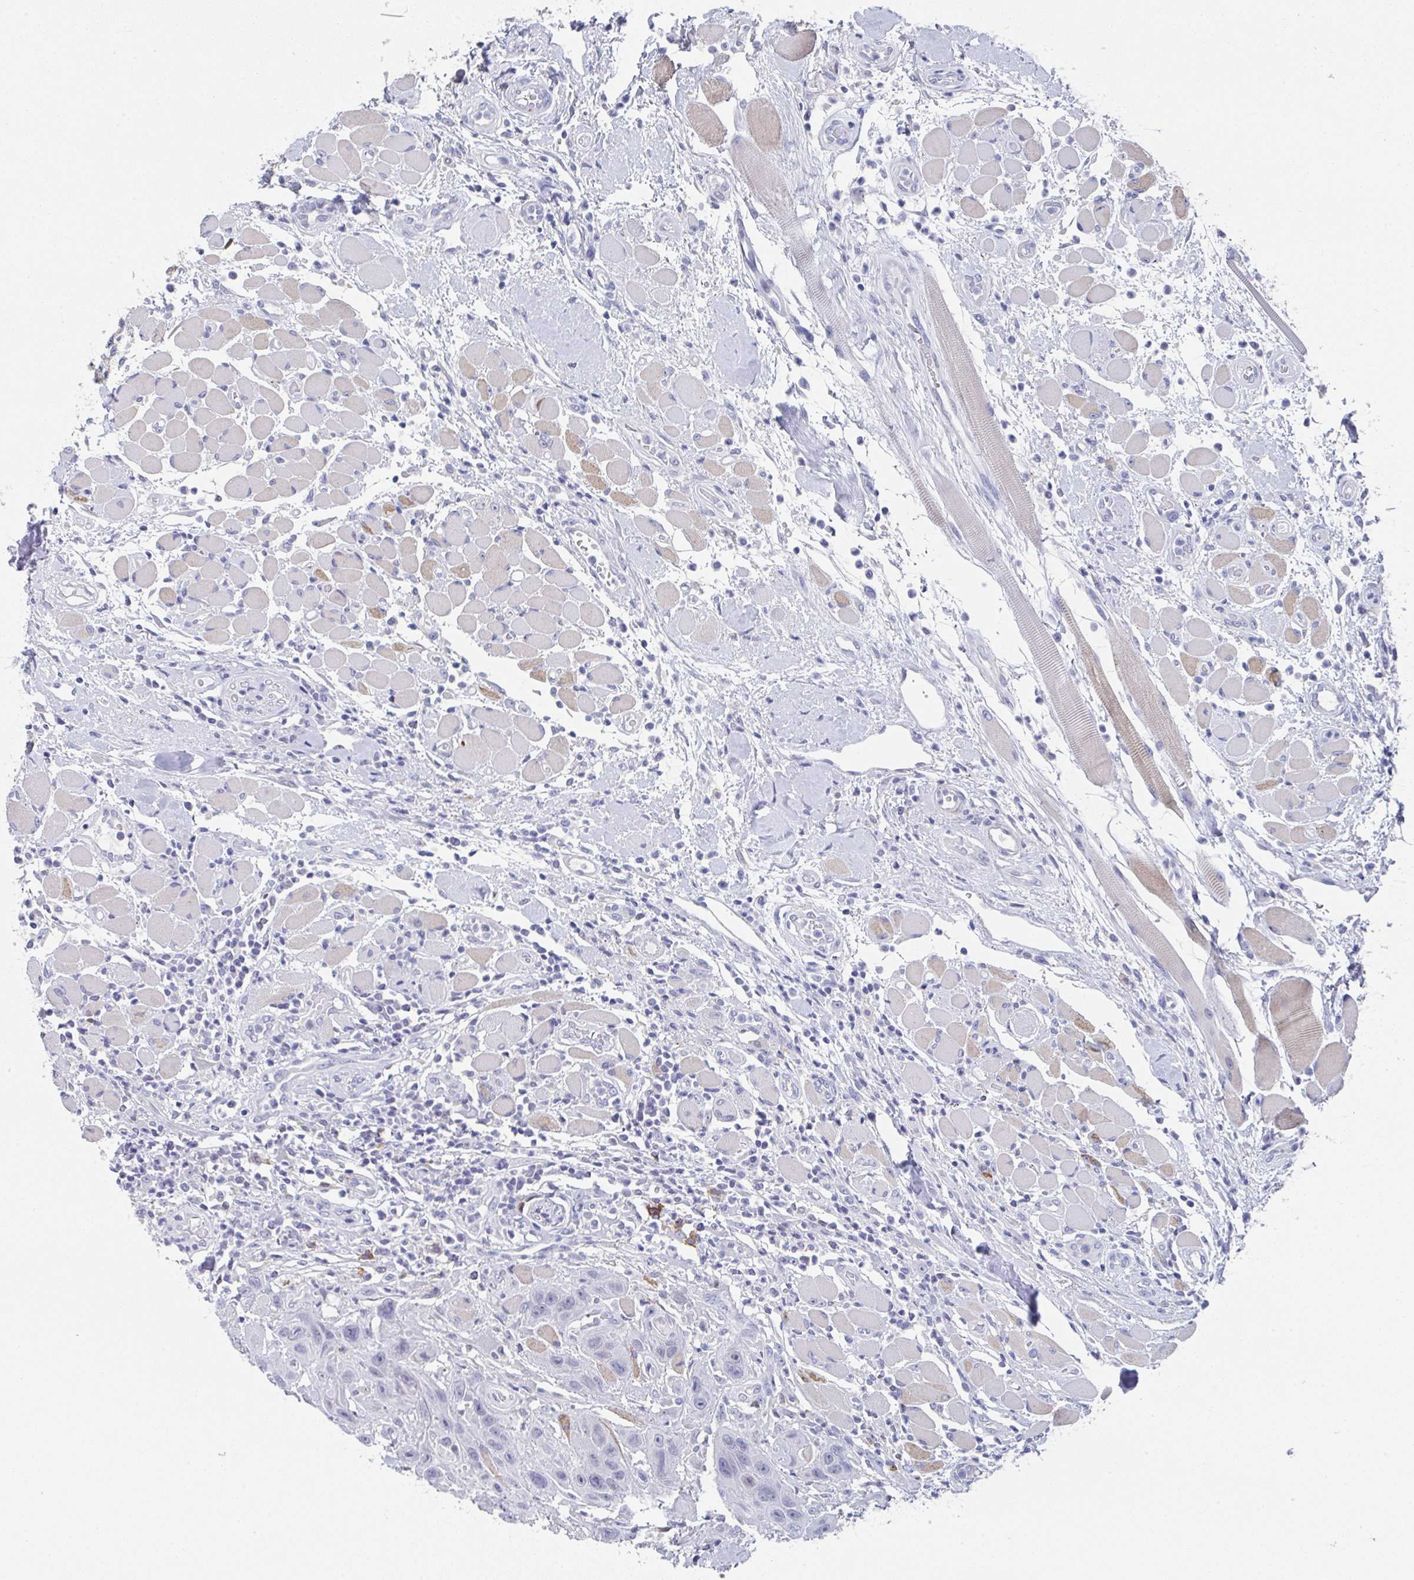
{"staining": {"intensity": "negative", "quantity": "none", "location": "none"}, "tissue": "head and neck cancer", "cell_type": "Tumor cells", "image_type": "cancer", "snomed": [{"axis": "morphology", "description": "Squamous cell carcinoma, NOS"}, {"axis": "topography", "description": "Head-Neck"}], "caption": "Photomicrograph shows no protein staining in tumor cells of head and neck squamous cell carcinoma tissue.", "gene": "TNFRSF8", "patient": {"sex": "female", "age": 59}}